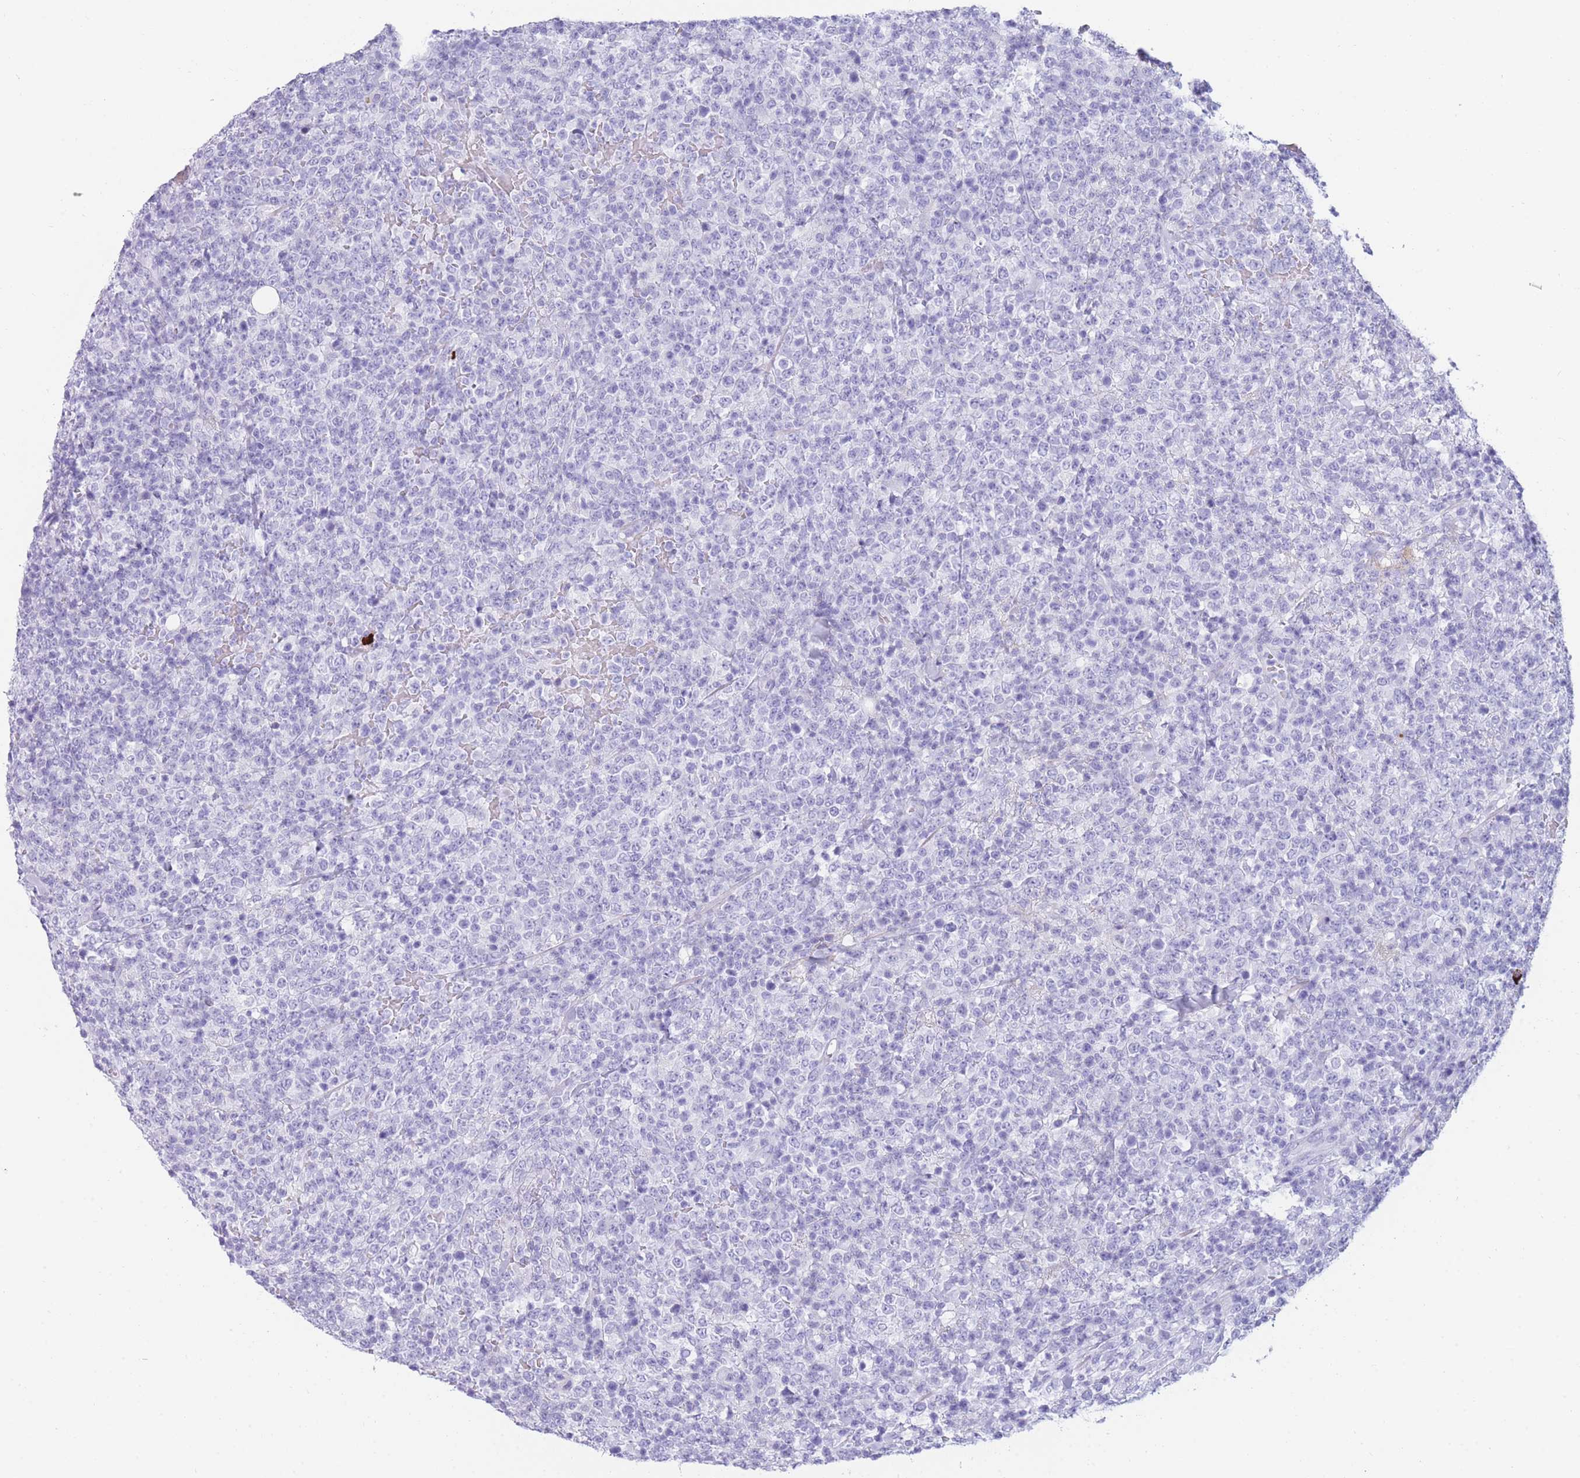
{"staining": {"intensity": "negative", "quantity": "none", "location": "none"}, "tissue": "lymphoma", "cell_type": "Tumor cells", "image_type": "cancer", "snomed": [{"axis": "morphology", "description": "Malignant lymphoma, non-Hodgkin's type, High grade"}, {"axis": "topography", "description": "Colon"}], "caption": "Lymphoma was stained to show a protein in brown. There is no significant positivity in tumor cells. The staining was performed using DAB (3,3'-diaminobenzidine) to visualize the protein expression in brown, while the nuclei were stained in blue with hematoxylin (Magnification: 20x).", "gene": "TNFSF11", "patient": {"sex": "female", "age": 53}}